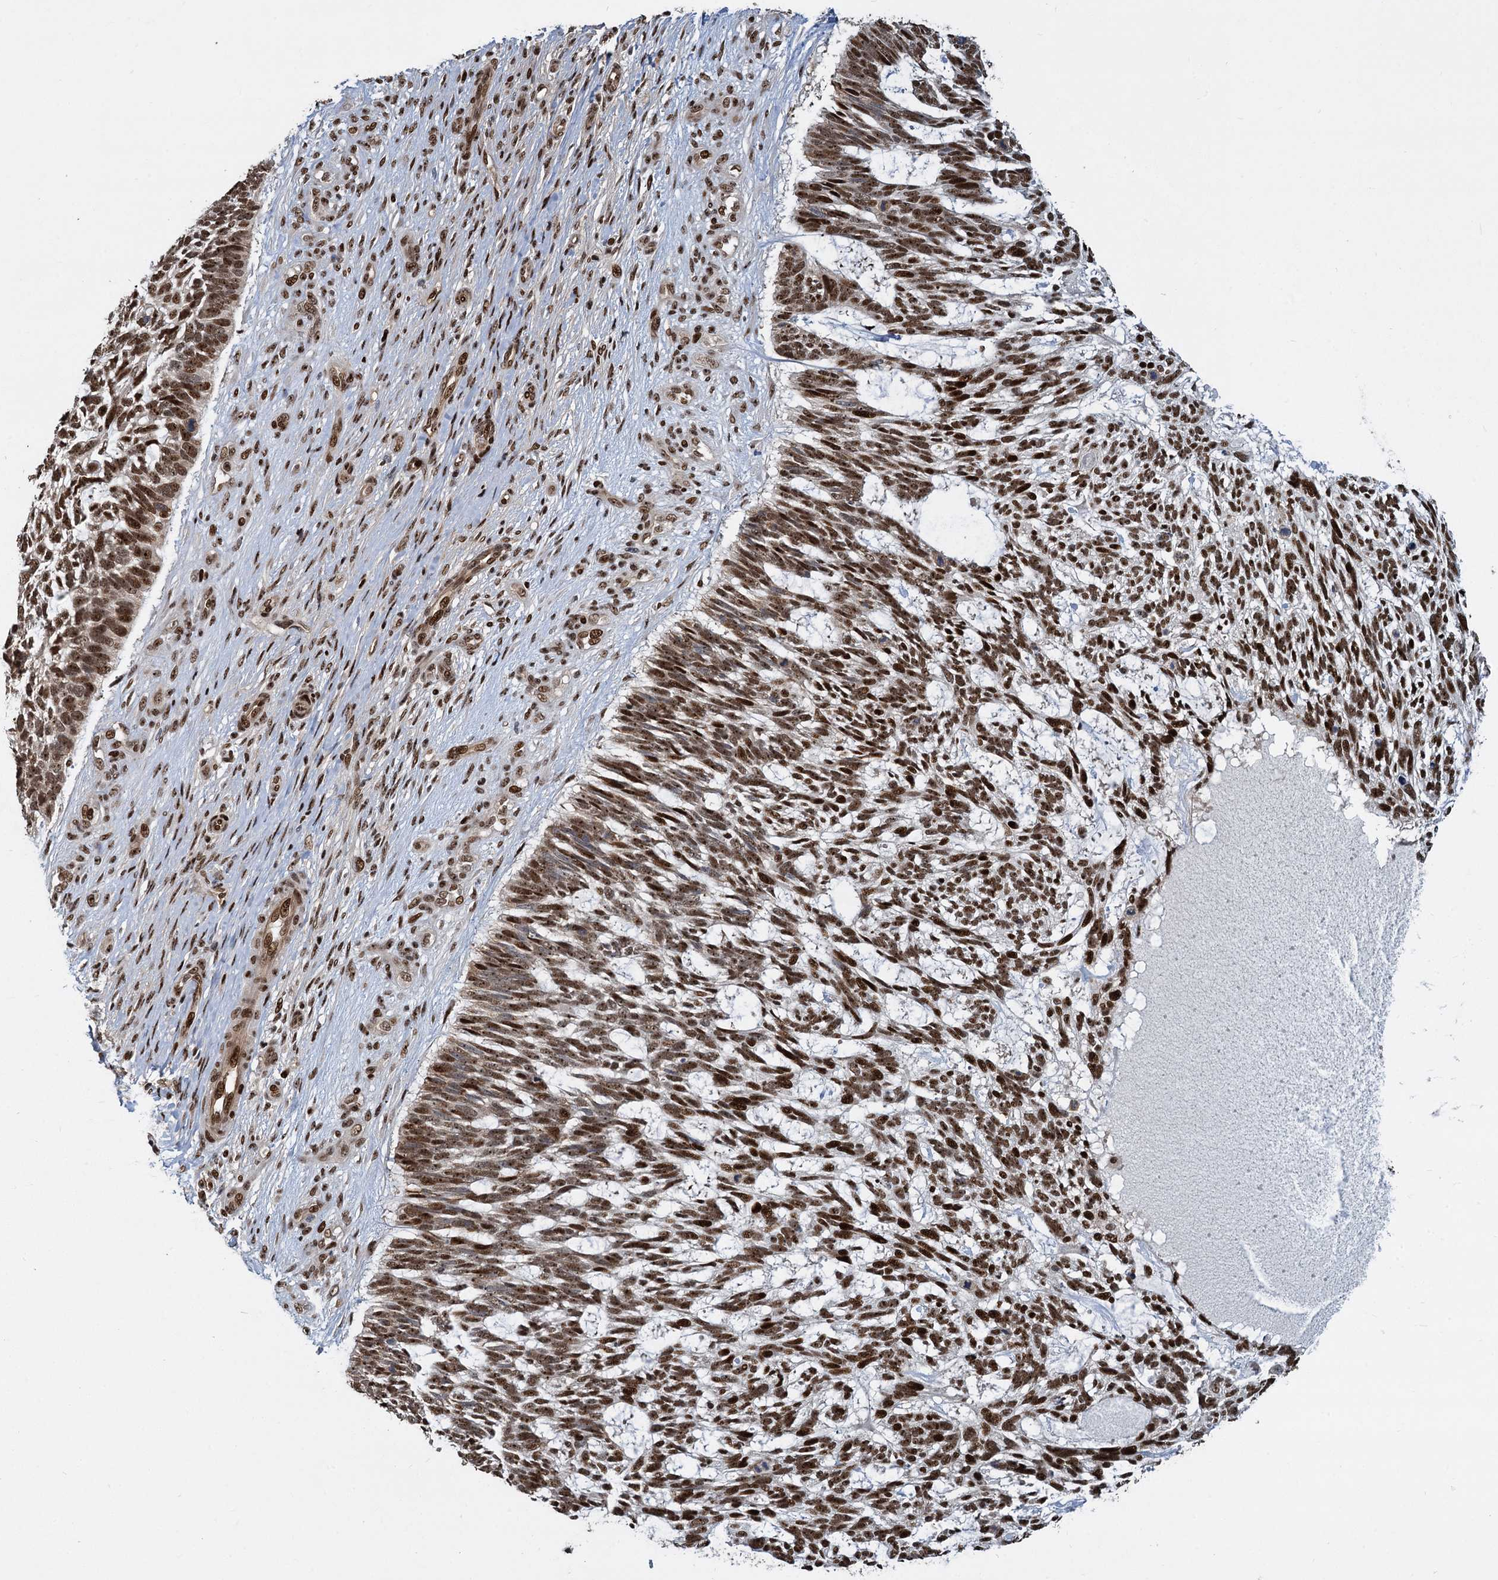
{"staining": {"intensity": "moderate", "quantity": ">75%", "location": "nuclear"}, "tissue": "skin cancer", "cell_type": "Tumor cells", "image_type": "cancer", "snomed": [{"axis": "morphology", "description": "Basal cell carcinoma"}, {"axis": "topography", "description": "Skin"}], "caption": "Brown immunohistochemical staining in skin cancer shows moderate nuclear positivity in approximately >75% of tumor cells.", "gene": "ANKRD49", "patient": {"sex": "male", "age": 88}}